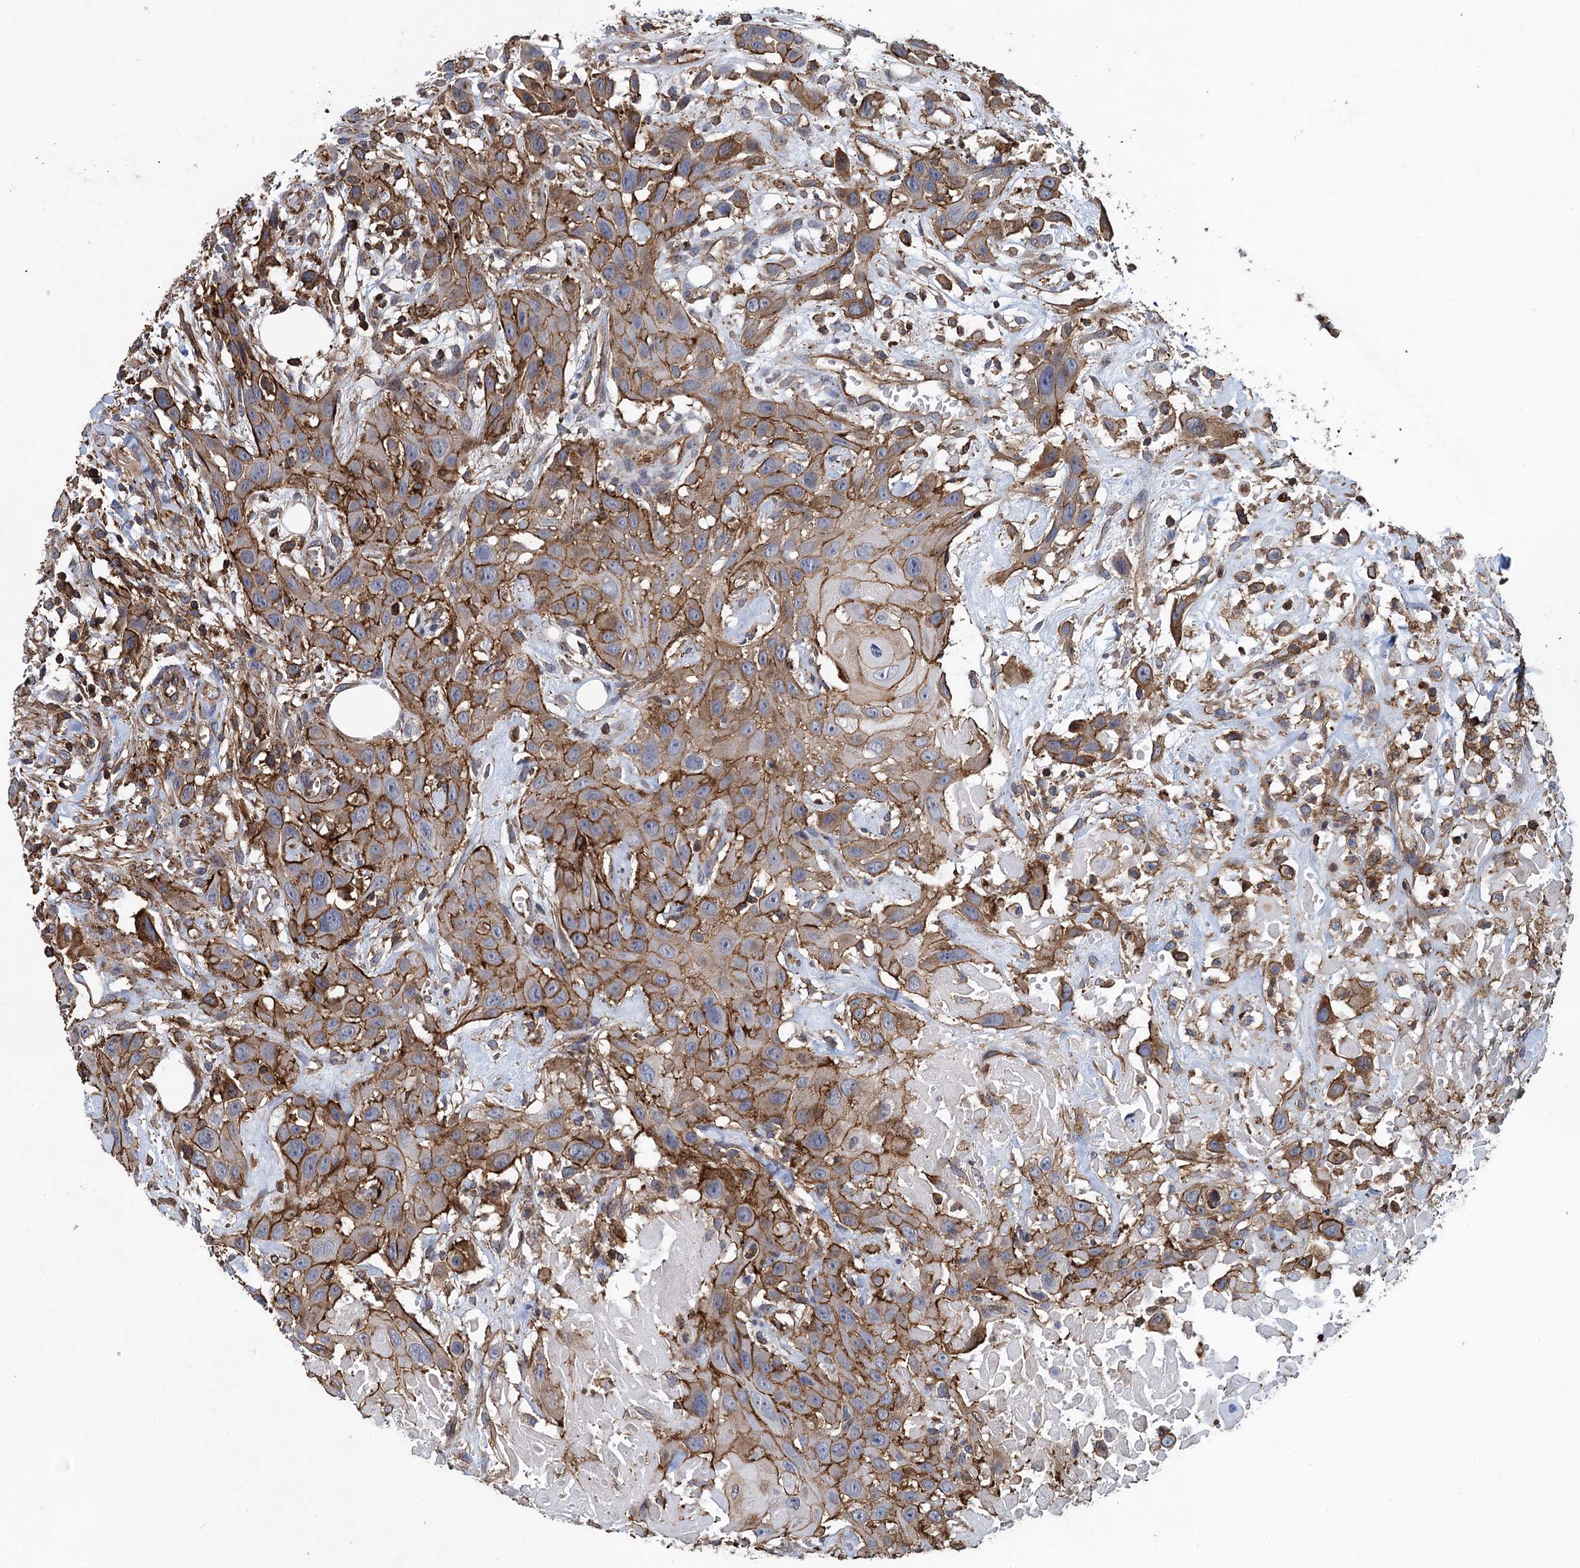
{"staining": {"intensity": "strong", "quantity": "25%-75%", "location": "cytoplasmic/membranous"}, "tissue": "head and neck cancer", "cell_type": "Tumor cells", "image_type": "cancer", "snomed": [{"axis": "morphology", "description": "Squamous cell carcinoma, NOS"}, {"axis": "topography", "description": "Head-Neck"}], "caption": "Head and neck cancer stained with immunohistochemistry exhibits strong cytoplasmic/membranous positivity in approximately 25%-75% of tumor cells.", "gene": "PROSER2", "patient": {"sex": "male", "age": 81}}